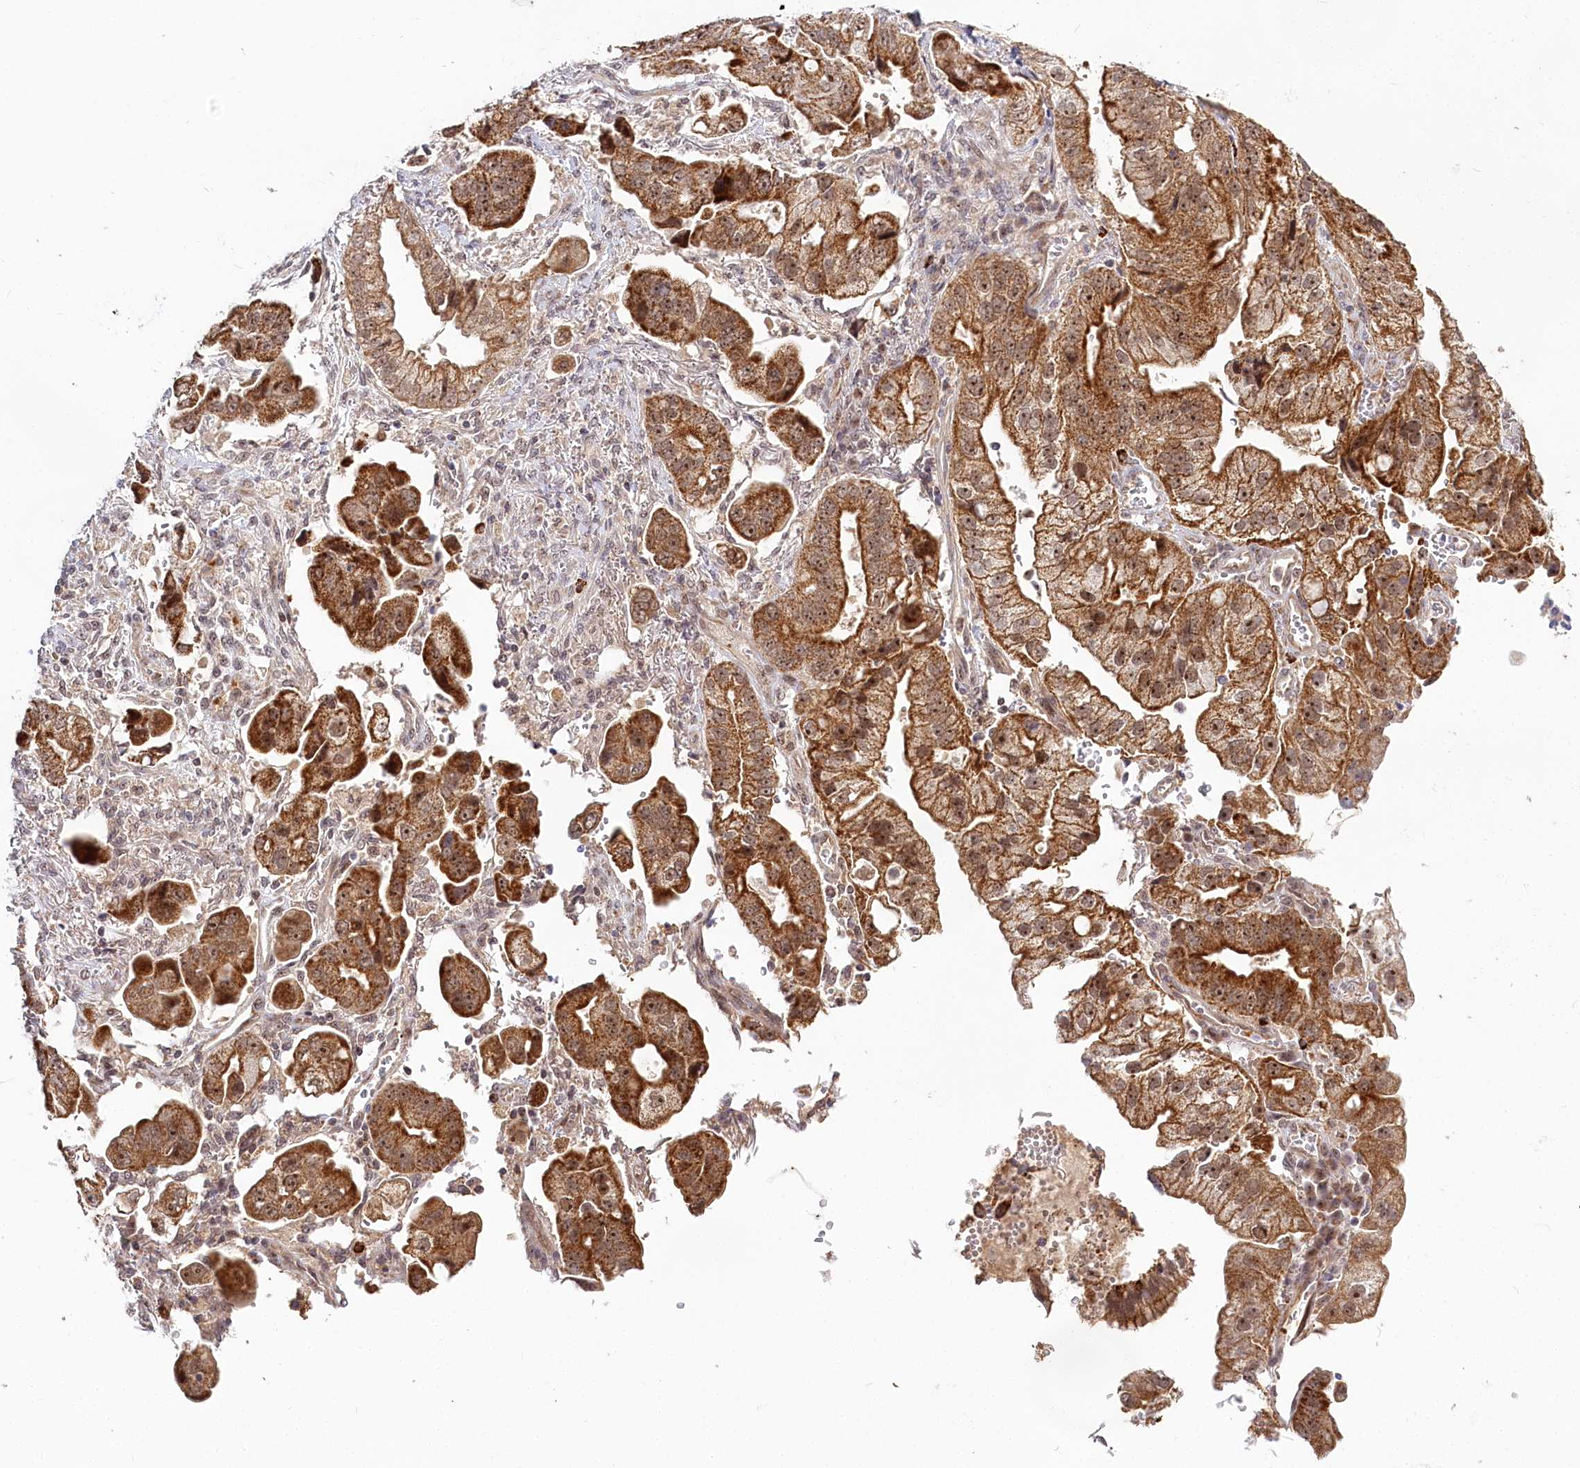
{"staining": {"intensity": "strong", "quantity": ">75%", "location": "cytoplasmic/membranous,nuclear"}, "tissue": "stomach cancer", "cell_type": "Tumor cells", "image_type": "cancer", "snomed": [{"axis": "morphology", "description": "Adenocarcinoma, NOS"}, {"axis": "topography", "description": "Stomach"}], "caption": "This histopathology image reveals immunohistochemistry (IHC) staining of human stomach cancer, with high strong cytoplasmic/membranous and nuclear expression in approximately >75% of tumor cells.", "gene": "RTN4IP1", "patient": {"sex": "male", "age": 62}}